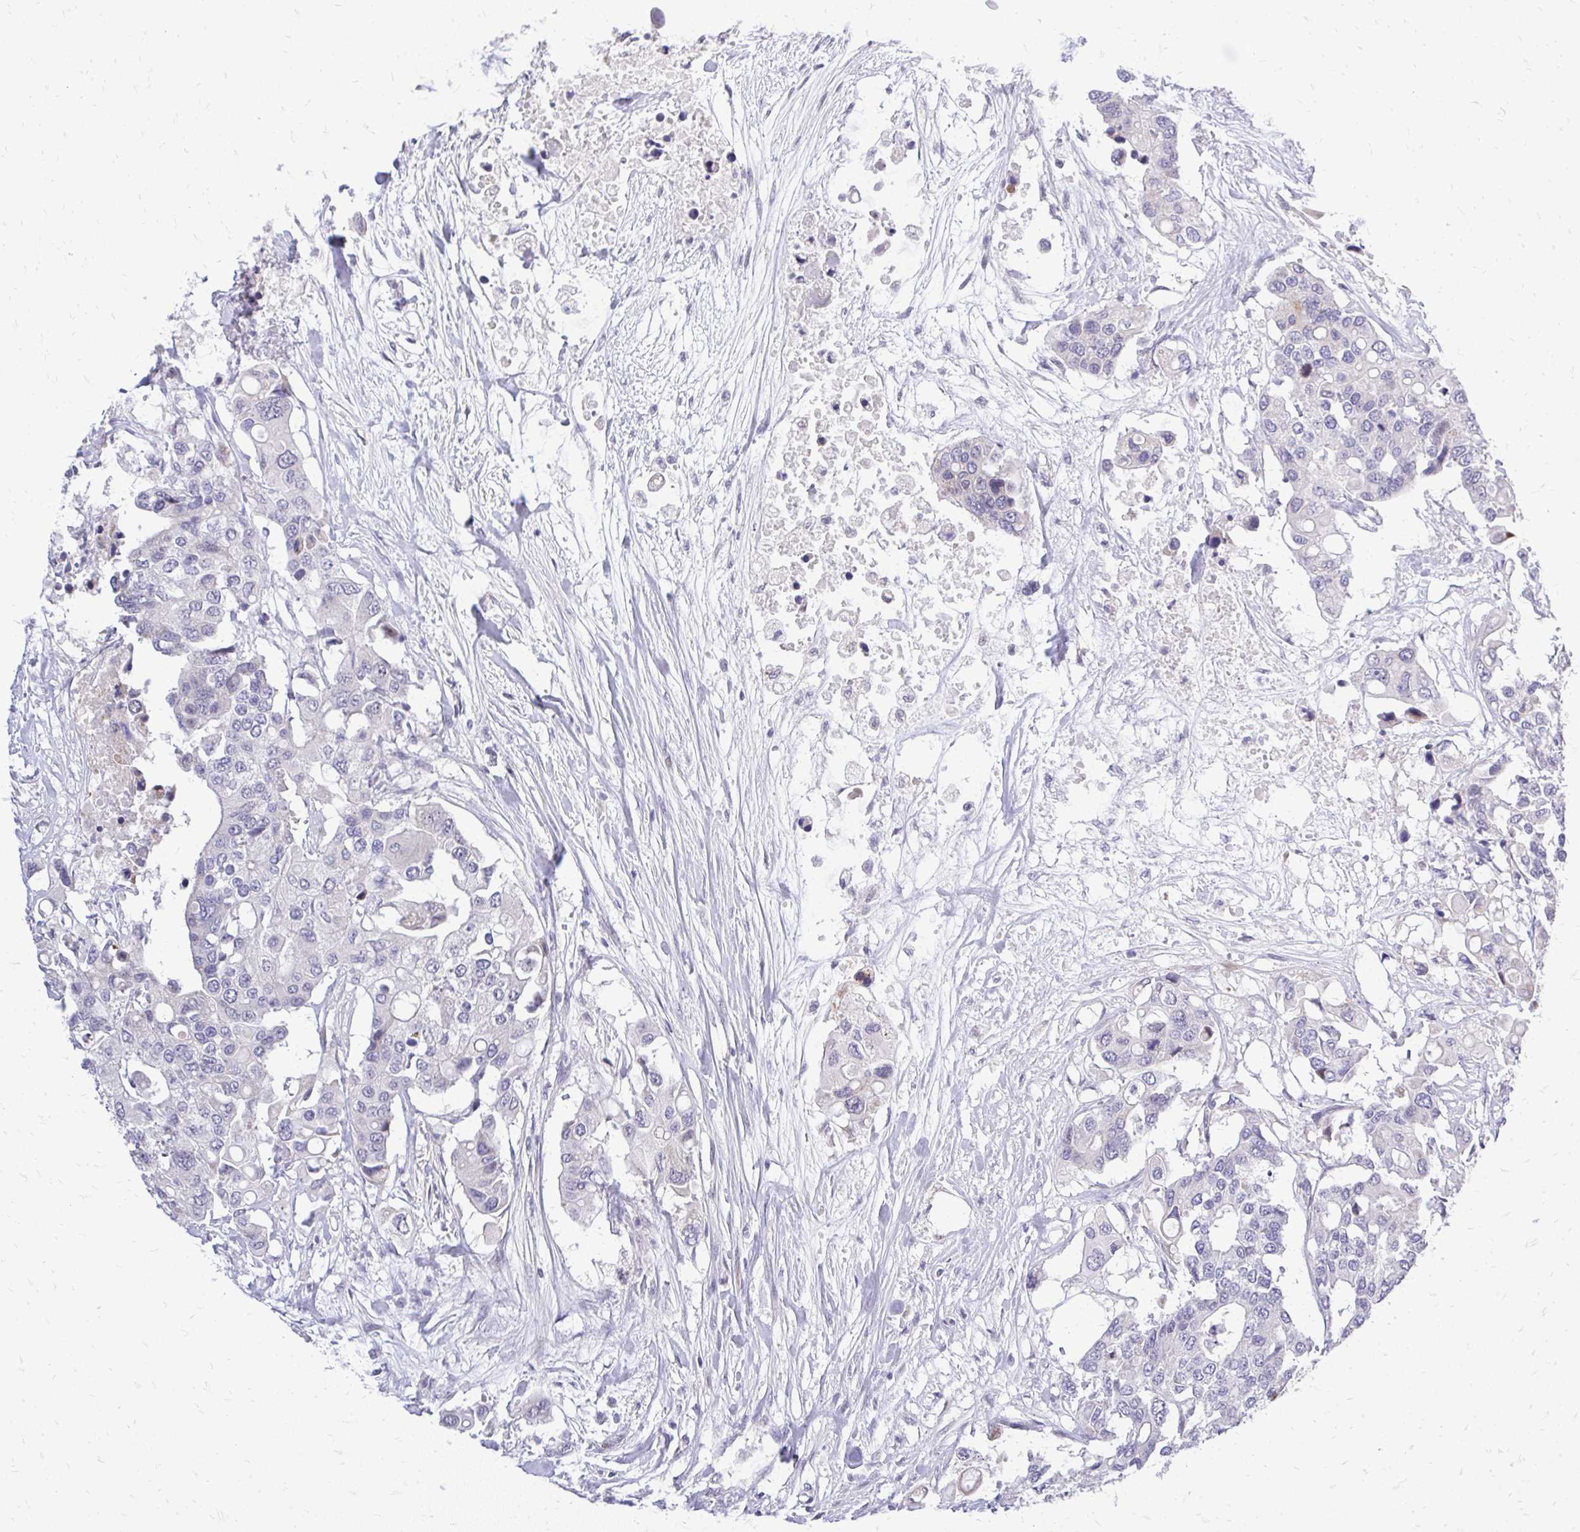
{"staining": {"intensity": "negative", "quantity": "none", "location": "none"}, "tissue": "colorectal cancer", "cell_type": "Tumor cells", "image_type": "cancer", "snomed": [{"axis": "morphology", "description": "Adenocarcinoma, NOS"}, {"axis": "topography", "description": "Colon"}], "caption": "DAB immunohistochemical staining of human adenocarcinoma (colorectal) displays no significant staining in tumor cells. The staining was performed using DAB to visualize the protein expression in brown, while the nuclei were stained in blue with hematoxylin (Magnification: 20x).", "gene": "OR8D1", "patient": {"sex": "male", "age": 77}}